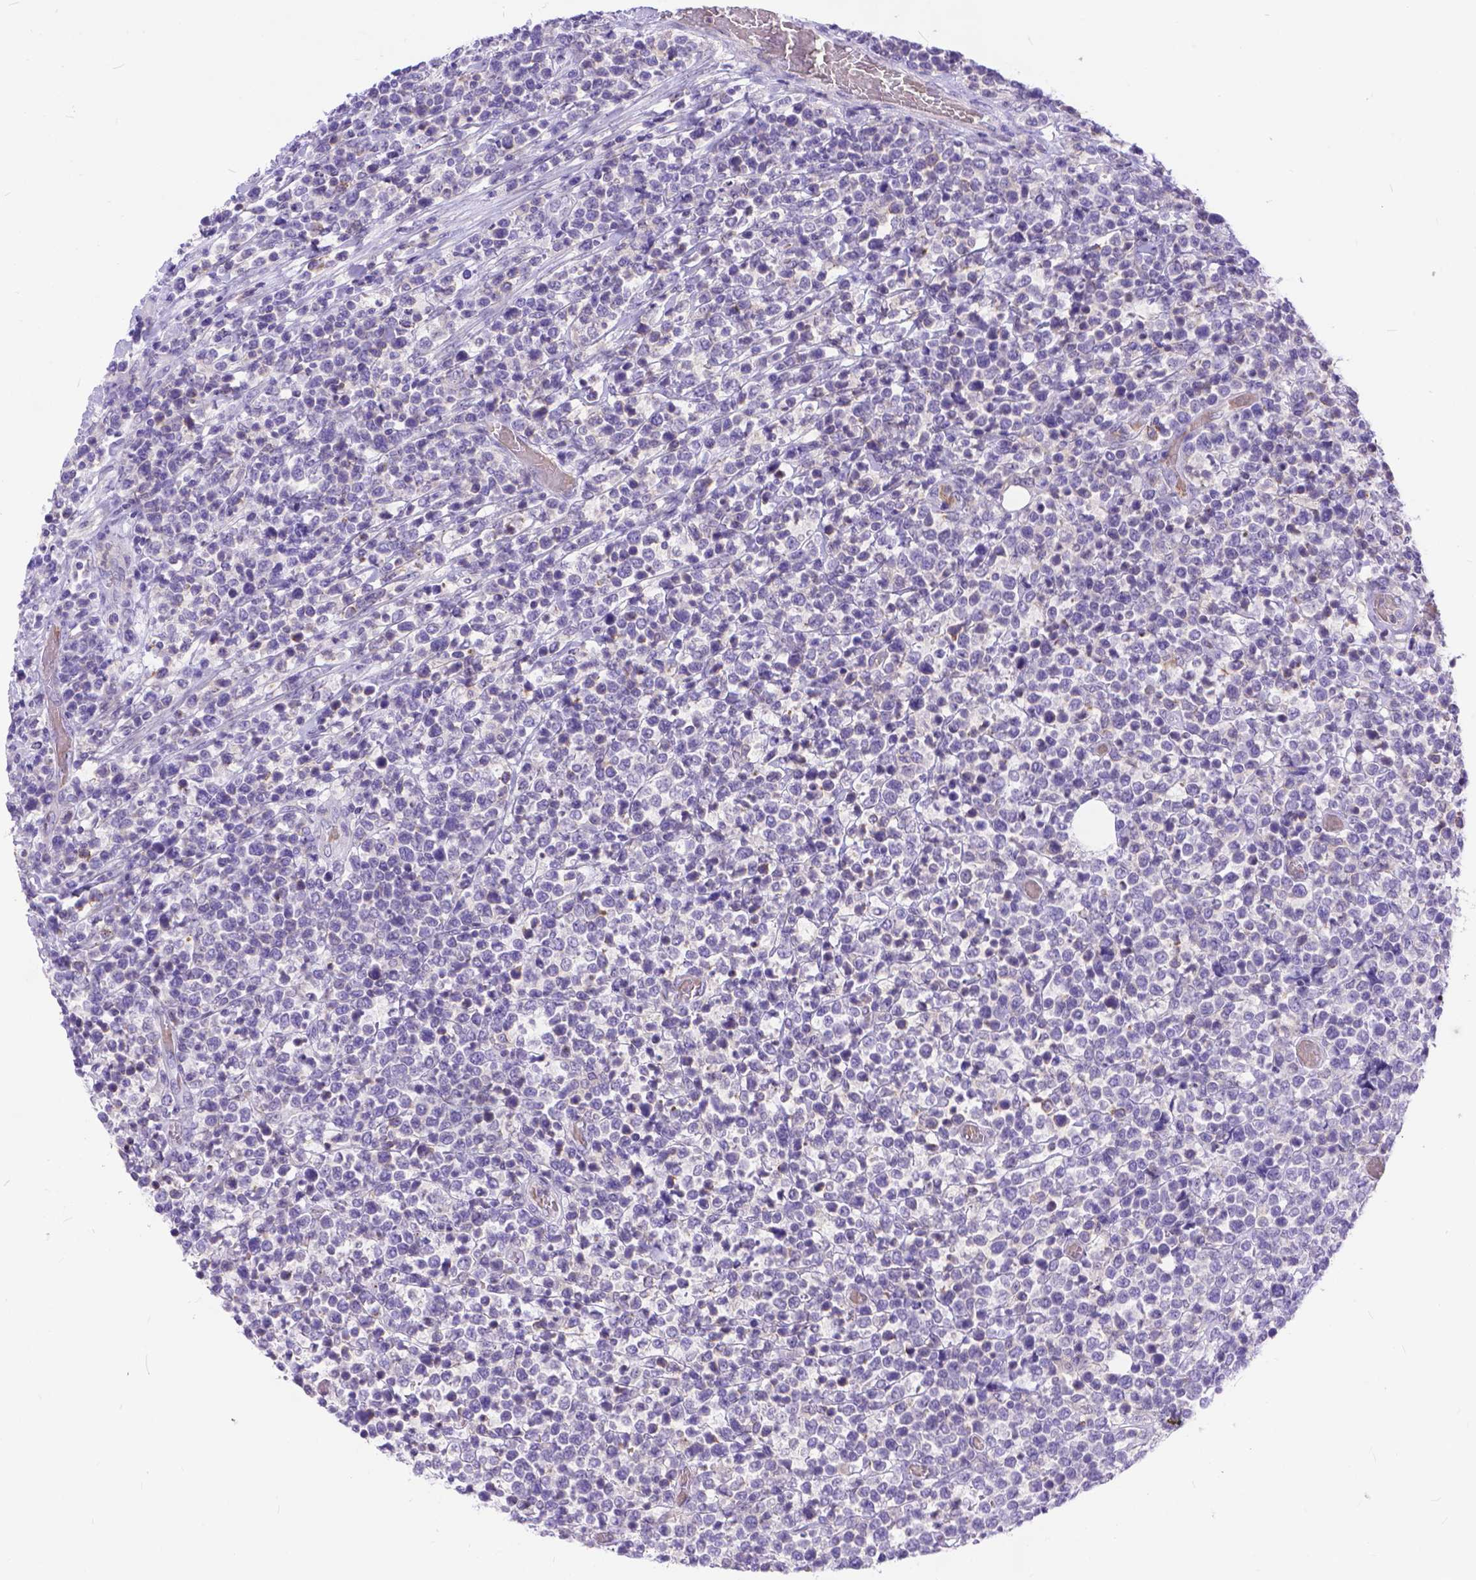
{"staining": {"intensity": "weak", "quantity": "<25%", "location": "cytoplasmic/membranous"}, "tissue": "lymphoma", "cell_type": "Tumor cells", "image_type": "cancer", "snomed": [{"axis": "morphology", "description": "Malignant lymphoma, non-Hodgkin's type, High grade"}, {"axis": "topography", "description": "Soft tissue"}], "caption": "Human lymphoma stained for a protein using immunohistochemistry (IHC) reveals no positivity in tumor cells.", "gene": "TMEM169", "patient": {"sex": "female", "age": 56}}